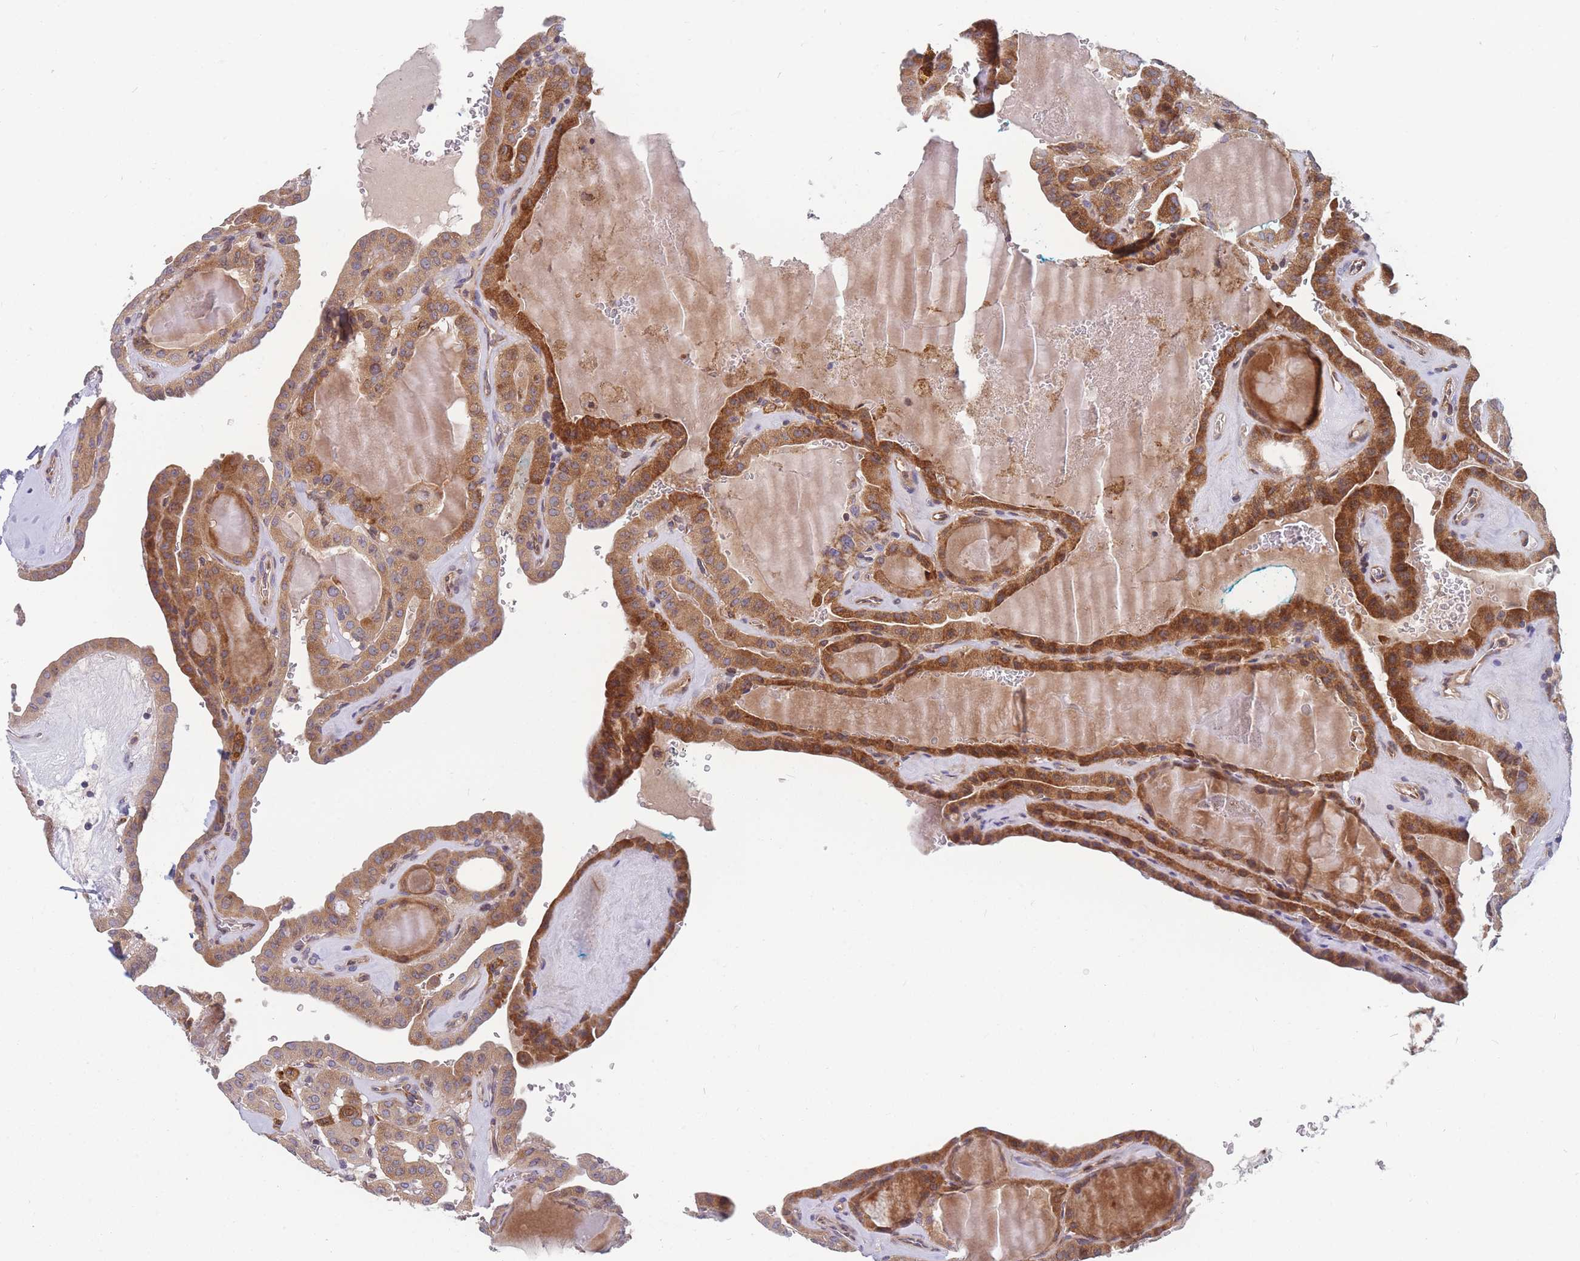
{"staining": {"intensity": "moderate", "quantity": ">75%", "location": "cytoplasmic/membranous"}, "tissue": "thyroid cancer", "cell_type": "Tumor cells", "image_type": "cancer", "snomed": [{"axis": "morphology", "description": "Papillary adenocarcinoma, NOS"}, {"axis": "topography", "description": "Thyroid gland"}], "caption": "A medium amount of moderate cytoplasmic/membranous expression is identified in about >75% of tumor cells in thyroid cancer tissue. (Stains: DAB in brown, nuclei in blue, Microscopy: brightfield microscopy at high magnification).", "gene": "TMEM131L", "patient": {"sex": "male", "age": 52}}